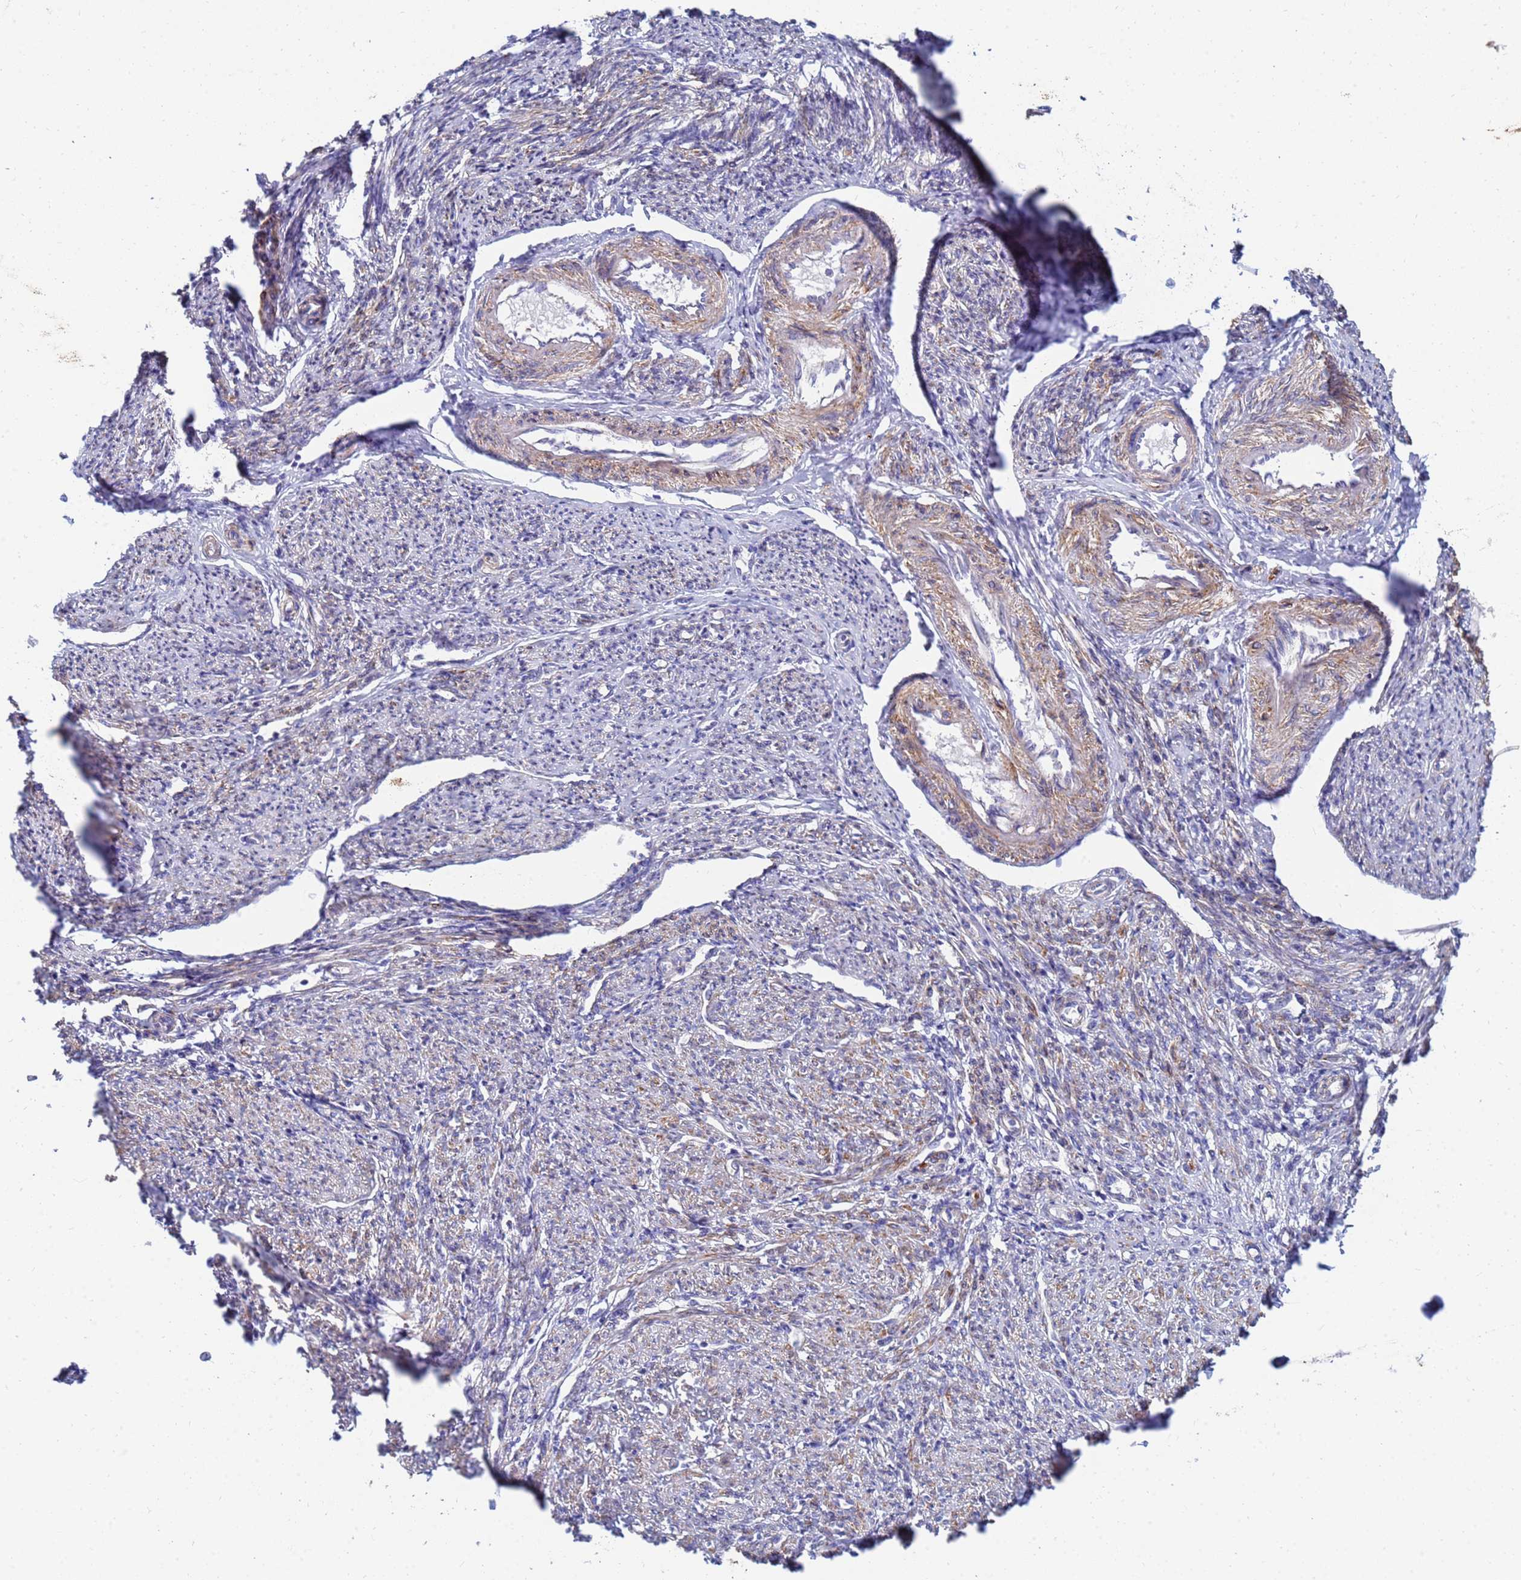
{"staining": {"intensity": "strong", "quantity": "25%-75%", "location": "cytoplasmic/membranous"}, "tissue": "smooth muscle", "cell_type": "Smooth muscle cells", "image_type": "normal", "snomed": [{"axis": "morphology", "description": "Normal tissue, NOS"}, {"axis": "topography", "description": "Smooth muscle"}, {"axis": "topography", "description": "Uterus"}], "caption": "Immunohistochemistry micrograph of normal smooth muscle: human smooth muscle stained using IHC shows high levels of strong protein expression localized specifically in the cytoplasmic/membranous of smooth muscle cells, appearing as a cytoplasmic/membranous brown color.", "gene": "SDR39U1", "patient": {"sex": "female", "age": 59}}